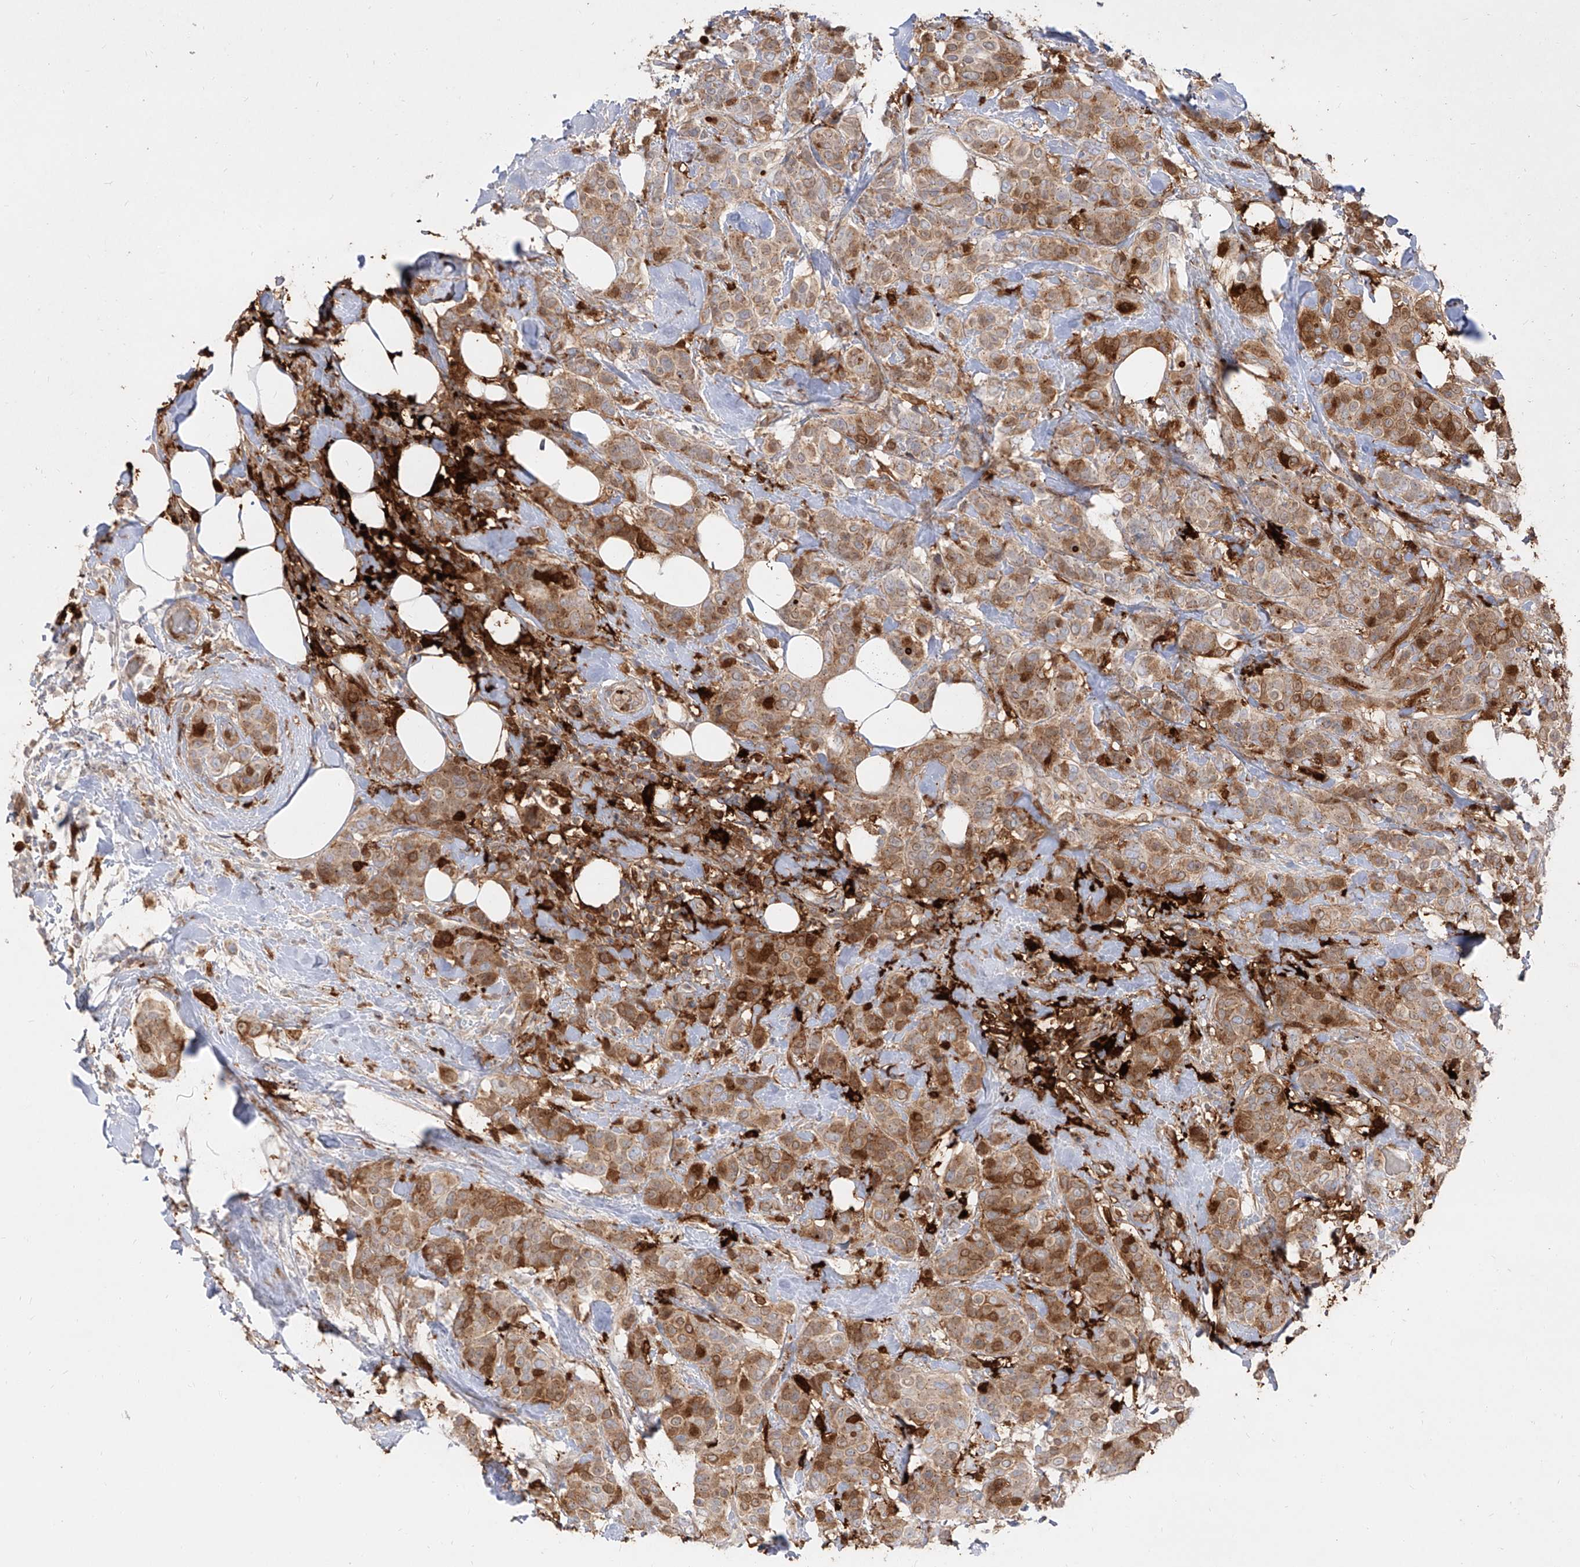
{"staining": {"intensity": "moderate", "quantity": ">75%", "location": "cytoplasmic/membranous"}, "tissue": "breast cancer", "cell_type": "Tumor cells", "image_type": "cancer", "snomed": [{"axis": "morphology", "description": "Lobular carcinoma"}, {"axis": "topography", "description": "Breast"}], "caption": "An IHC micrograph of tumor tissue is shown. Protein staining in brown labels moderate cytoplasmic/membranous positivity in breast cancer (lobular carcinoma) within tumor cells.", "gene": "KYNU", "patient": {"sex": "female", "age": 51}}